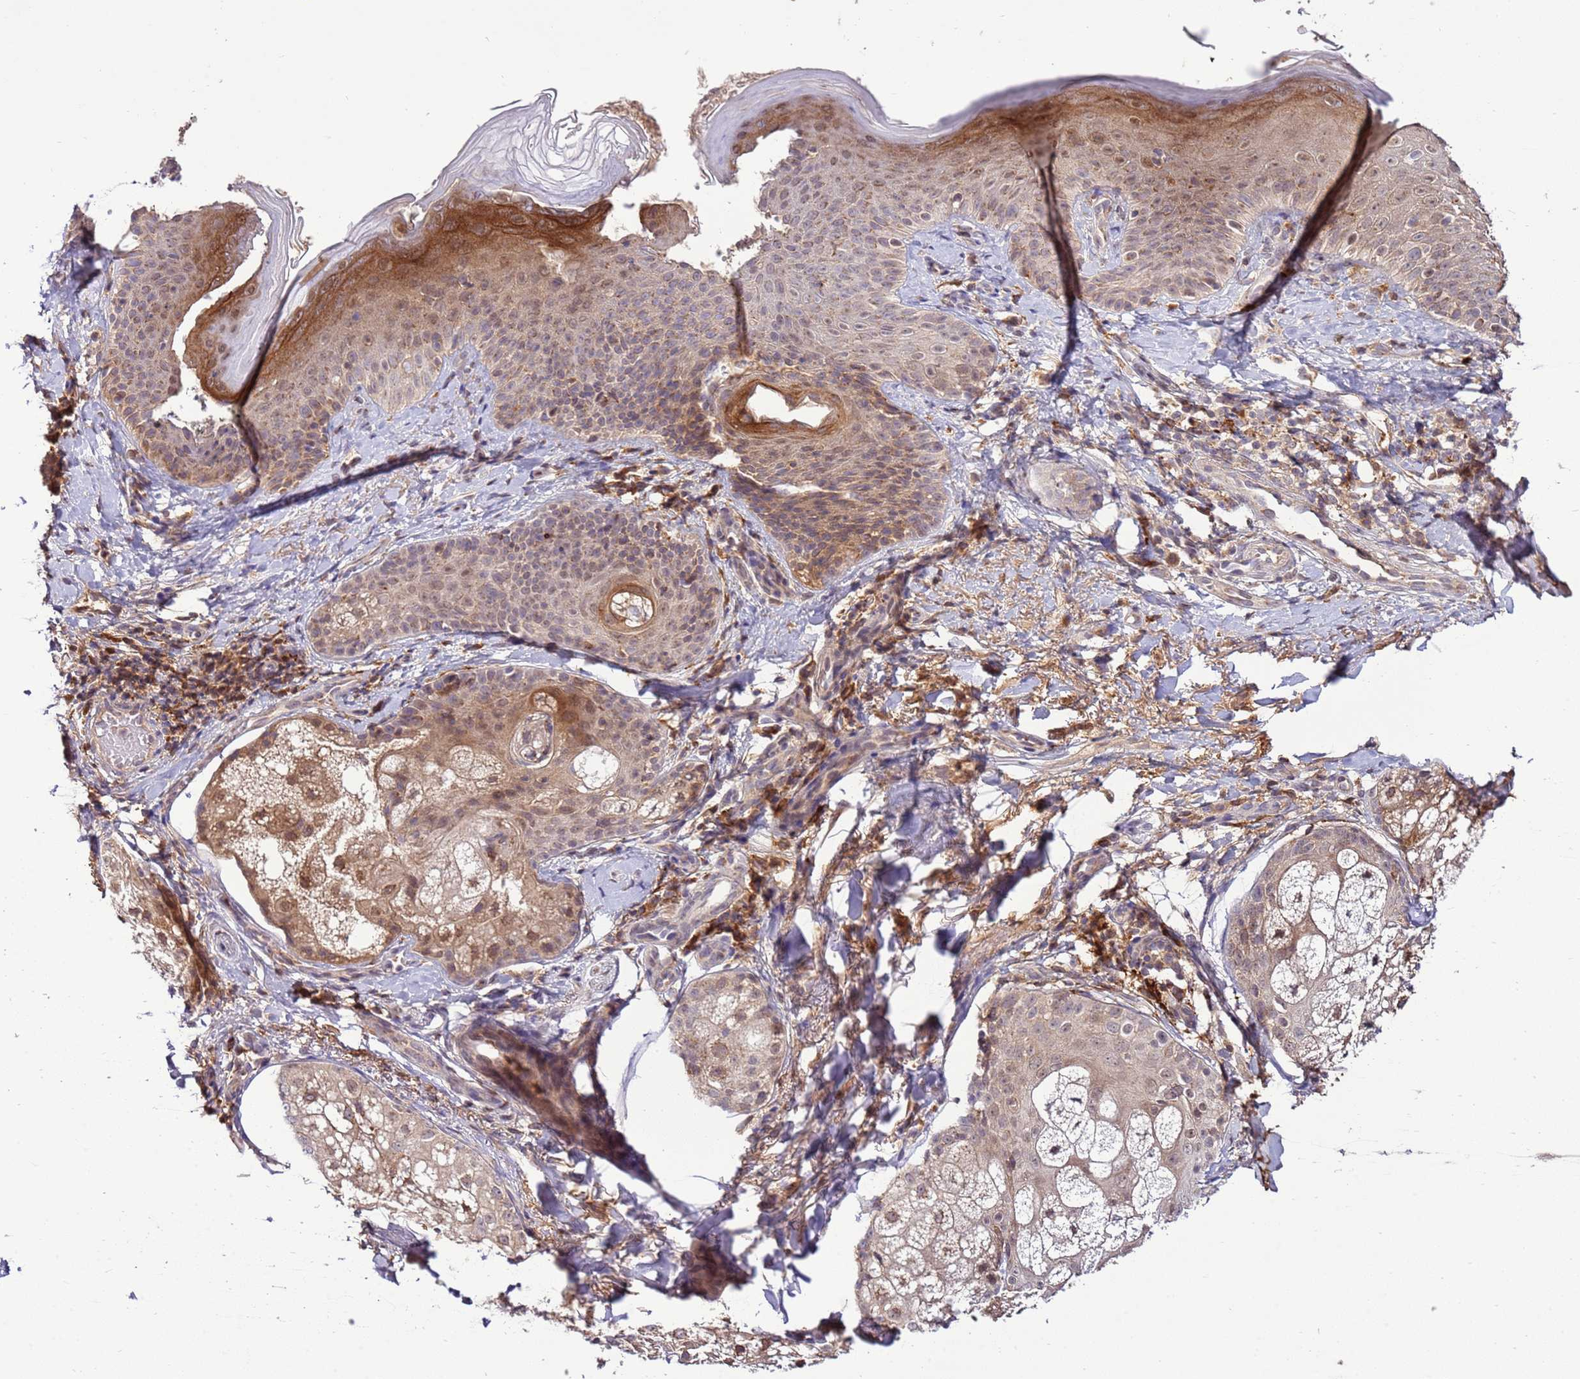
{"staining": {"intensity": "moderate", "quantity": ">75%", "location": "cytoplasmic/membranous"}, "tissue": "skin", "cell_type": "Fibroblasts", "image_type": "normal", "snomed": [{"axis": "morphology", "description": "Normal tissue, NOS"}, {"axis": "topography", "description": "Skin"}], "caption": "This is a photomicrograph of IHC staining of normal skin, which shows moderate staining in the cytoplasmic/membranous of fibroblasts.", "gene": "ZNF624", "patient": {"sex": "male", "age": 57}}